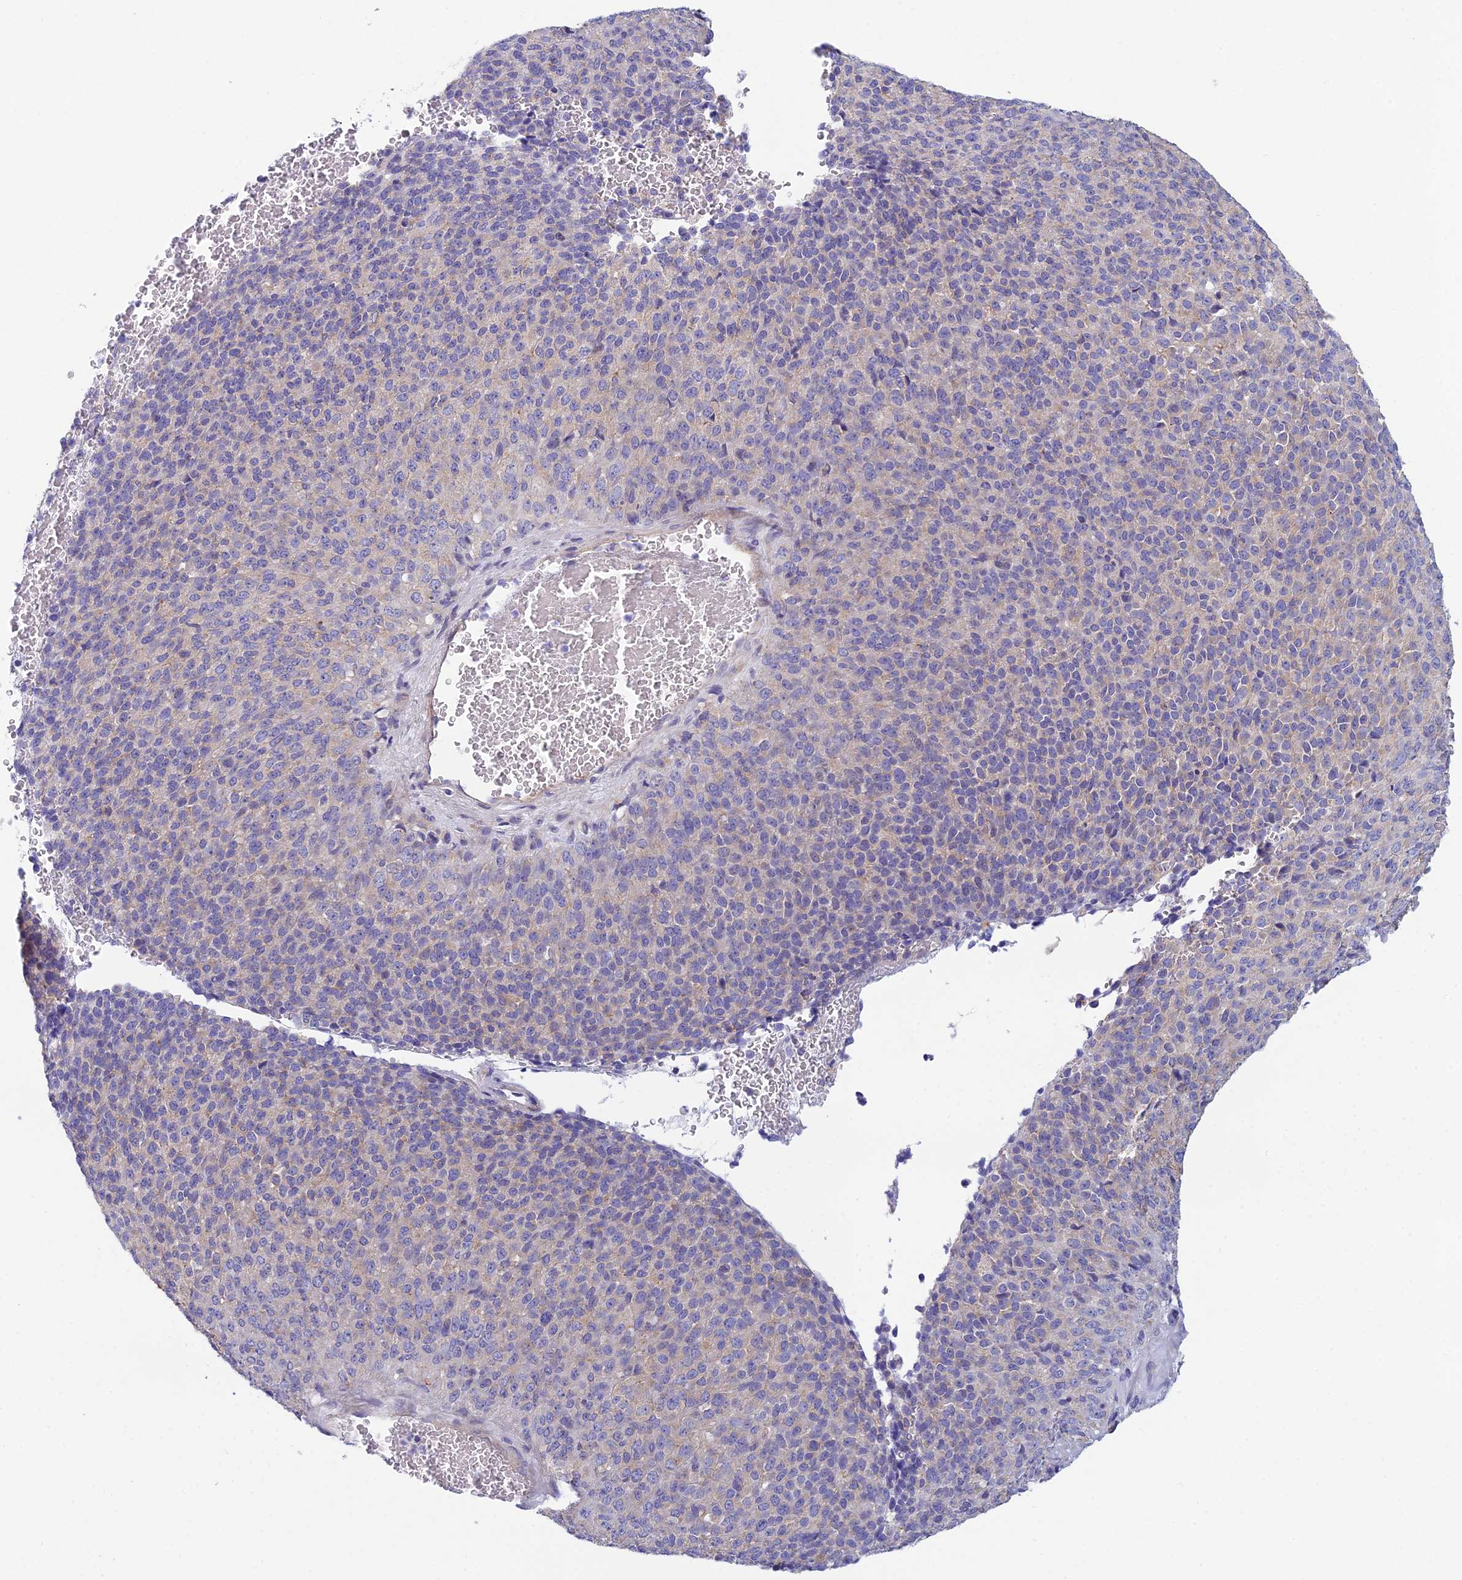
{"staining": {"intensity": "negative", "quantity": "none", "location": "none"}, "tissue": "melanoma", "cell_type": "Tumor cells", "image_type": "cancer", "snomed": [{"axis": "morphology", "description": "Malignant melanoma, Metastatic site"}, {"axis": "topography", "description": "Brain"}], "caption": "IHC photomicrograph of neoplastic tissue: human malignant melanoma (metastatic site) stained with DAB (3,3'-diaminobenzidine) displays no significant protein positivity in tumor cells.", "gene": "ZNF564", "patient": {"sex": "female", "age": 56}}